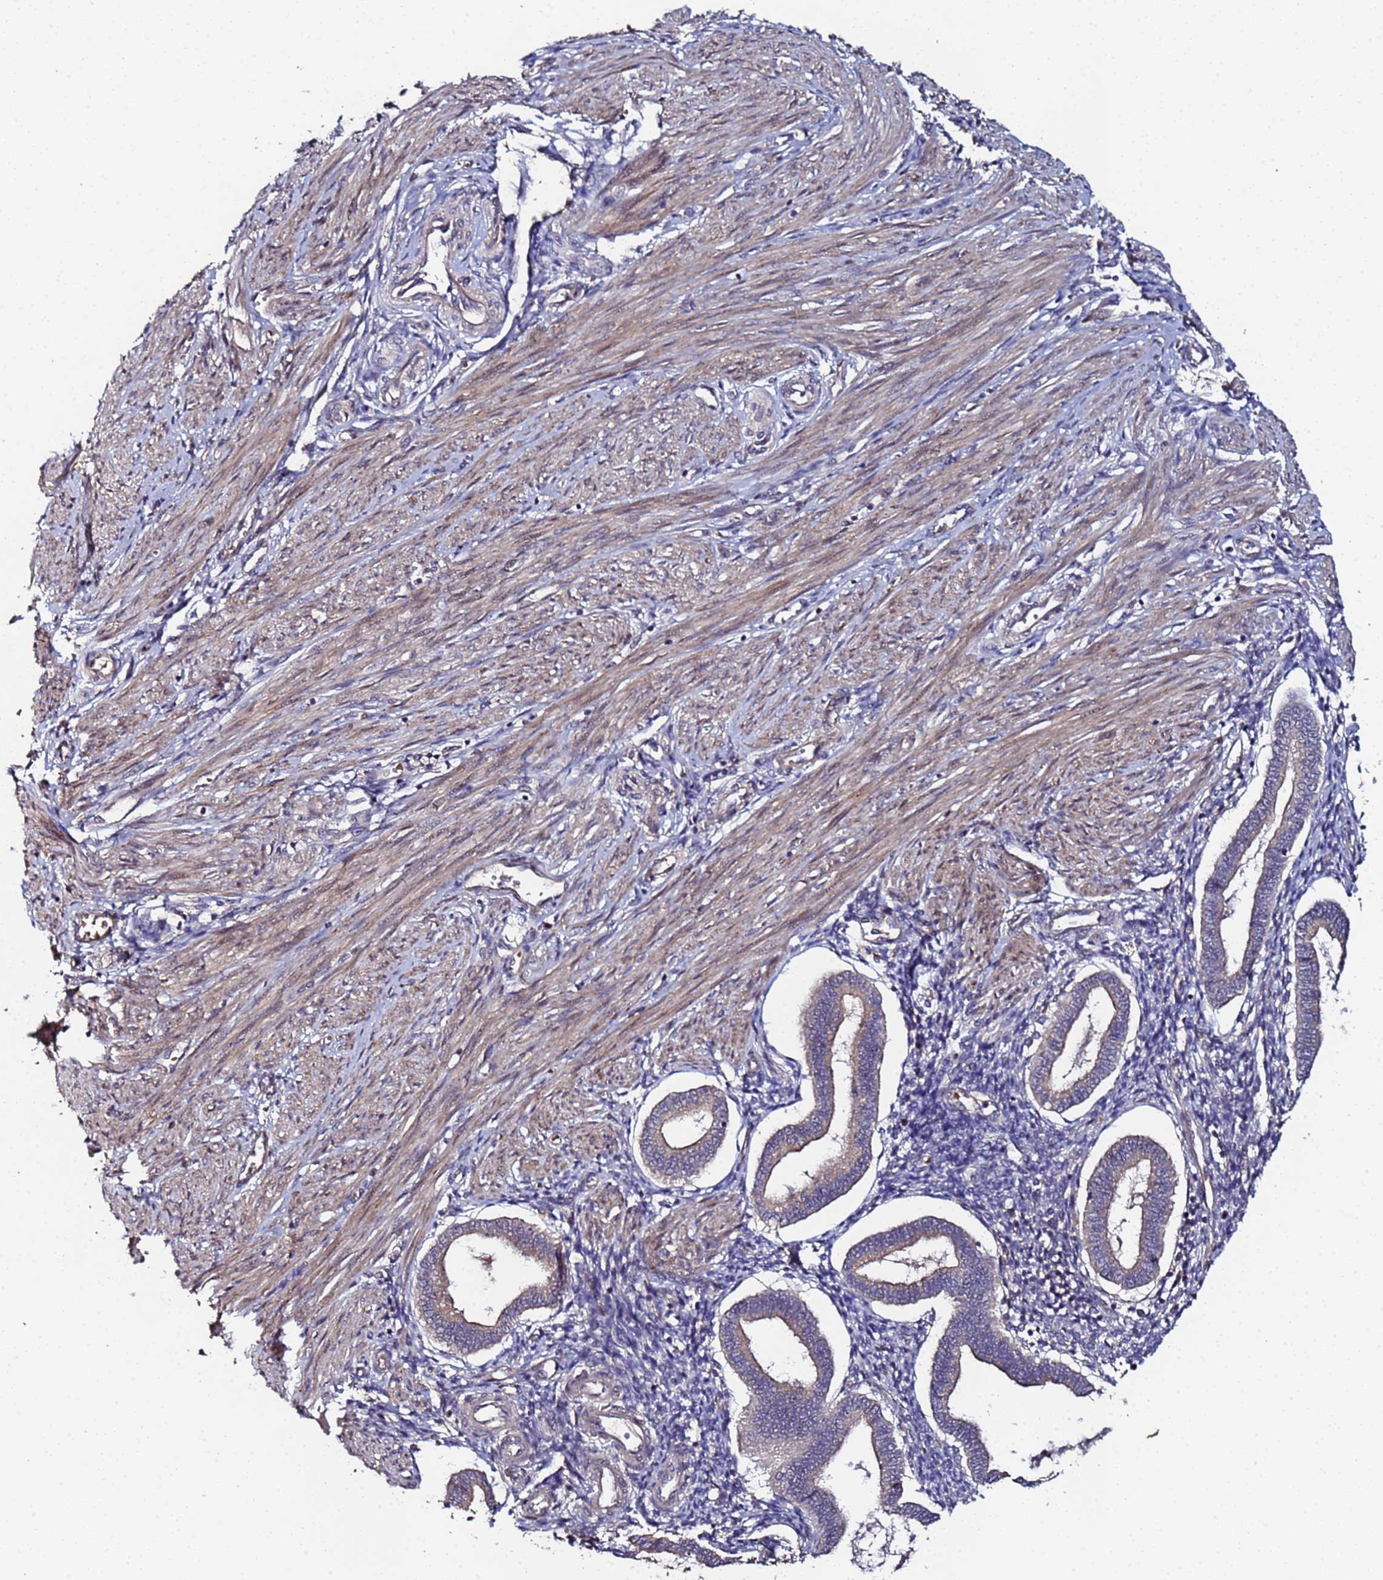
{"staining": {"intensity": "weak", "quantity": "25%-75%", "location": "cytoplasmic/membranous"}, "tissue": "endometrium", "cell_type": "Cells in endometrial stroma", "image_type": "normal", "snomed": [{"axis": "morphology", "description": "Normal tissue, NOS"}, {"axis": "topography", "description": "Endometrium"}], "caption": "Immunohistochemical staining of benign endometrium shows low levels of weak cytoplasmic/membranous staining in approximately 25%-75% of cells in endometrial stroma.", "gene": "OSER1", "patient": {"sex": "female", "age": 24}}